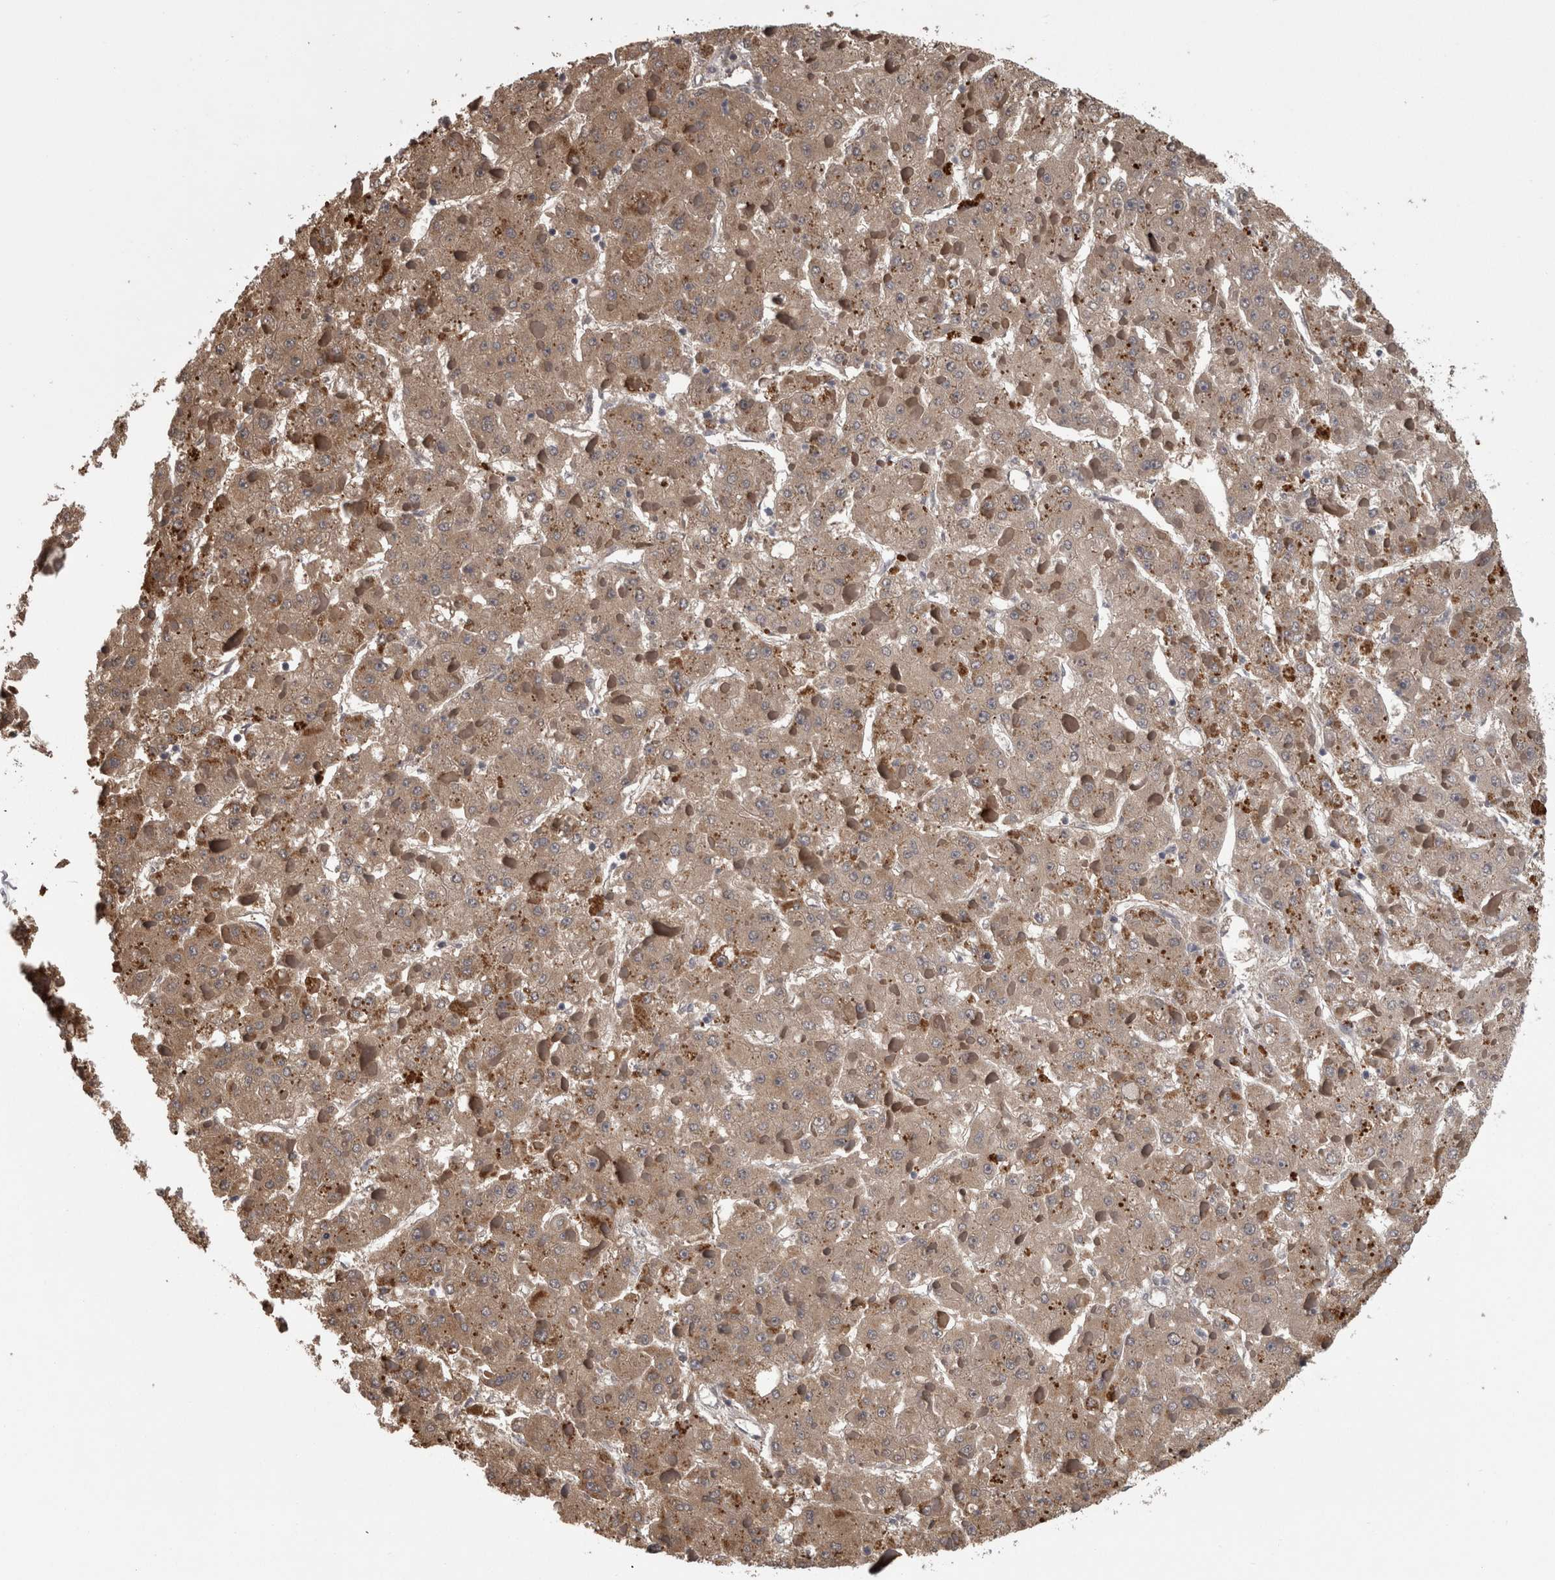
{"staining": {"intensity": "weak", "quantity": ">75%", "location": "cytoplasmic/membranous"}, "tissue": "liver cancer", "cell_type": "Tumor cells", "image_type": "cancer", "snomed": [{"axis": "morphology", "description": "Carcinoma, Hepatocellular, NOS"}, {"axis": "topography", "description": "Liver"}], "caption": "High-power microscopy captured an IHC histopathology image of liver cancer (hepatocellular carcinoma), revealing weak cytoplasmic/membranous staining in approximately >75% of tumor cells. (DAB IHC, brown staining for protein, blue staining for nuclei).", "gene": "APRT", "patient": {"sex": "female", "age": 73}}